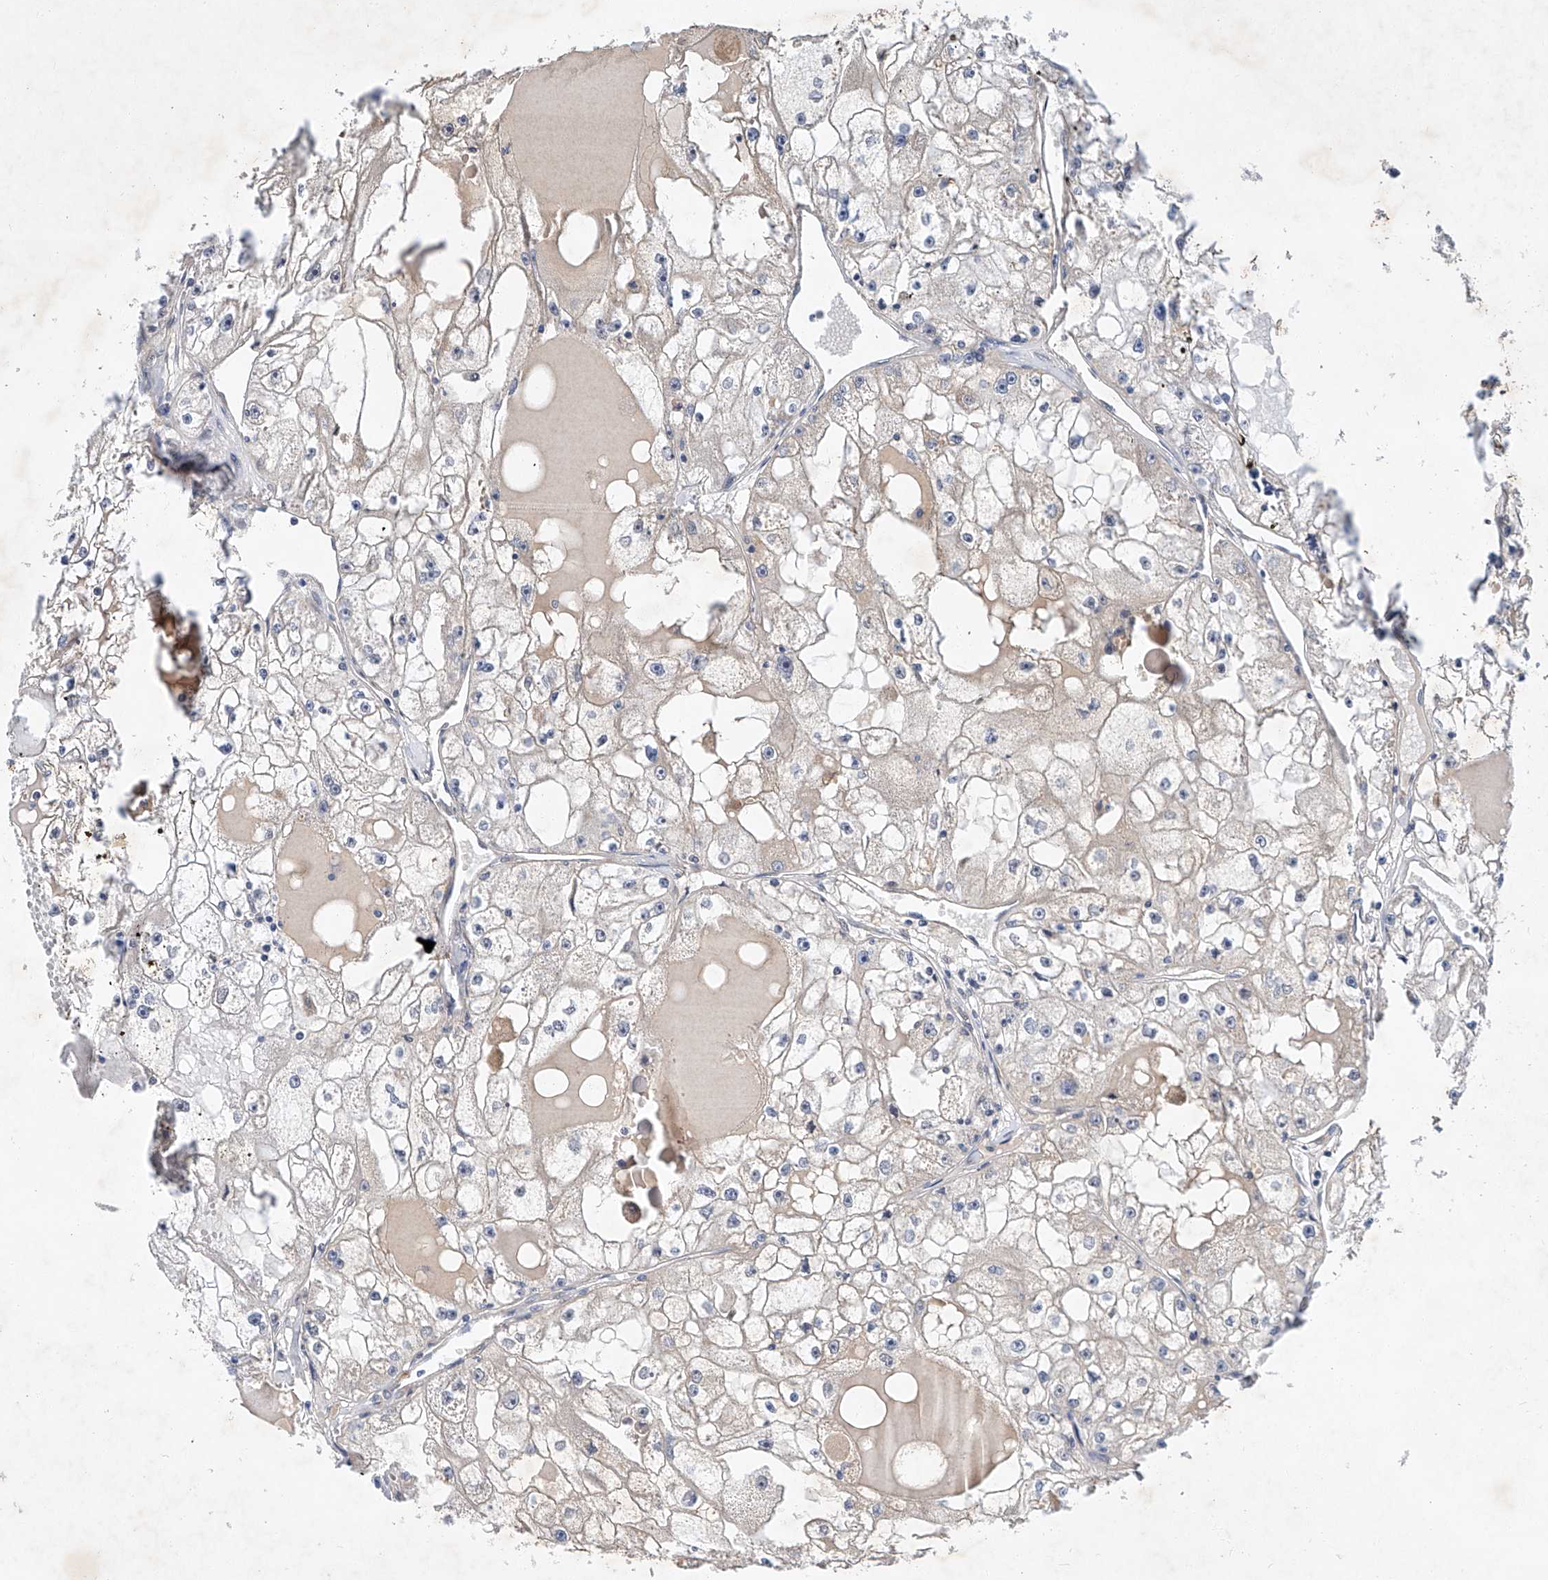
{"staining": {"intensity": "negative", "quantity": "none", "location": "none"}, "tissue": "renal cancer", "cell_type": "Tumor cells", "image_type": "cancer", "snomed": [{"axis": "morphology", "description": "Adenocarcinoma, NOS"}, {"axis": "topography", "description": "Kidney"}], "caption": "Protein analysis of renal adenocarcinoma shows no significant staining in tumor cells. (Stains: DAB (3,3'-diaminobenzidine) immunohistochemistry (IHC) with hematoxylin counter stain, Microscopy: brightfield microscopy at high magnification).", "gene": "AMD1", "patient": {"sex": "male", "age": 56}}